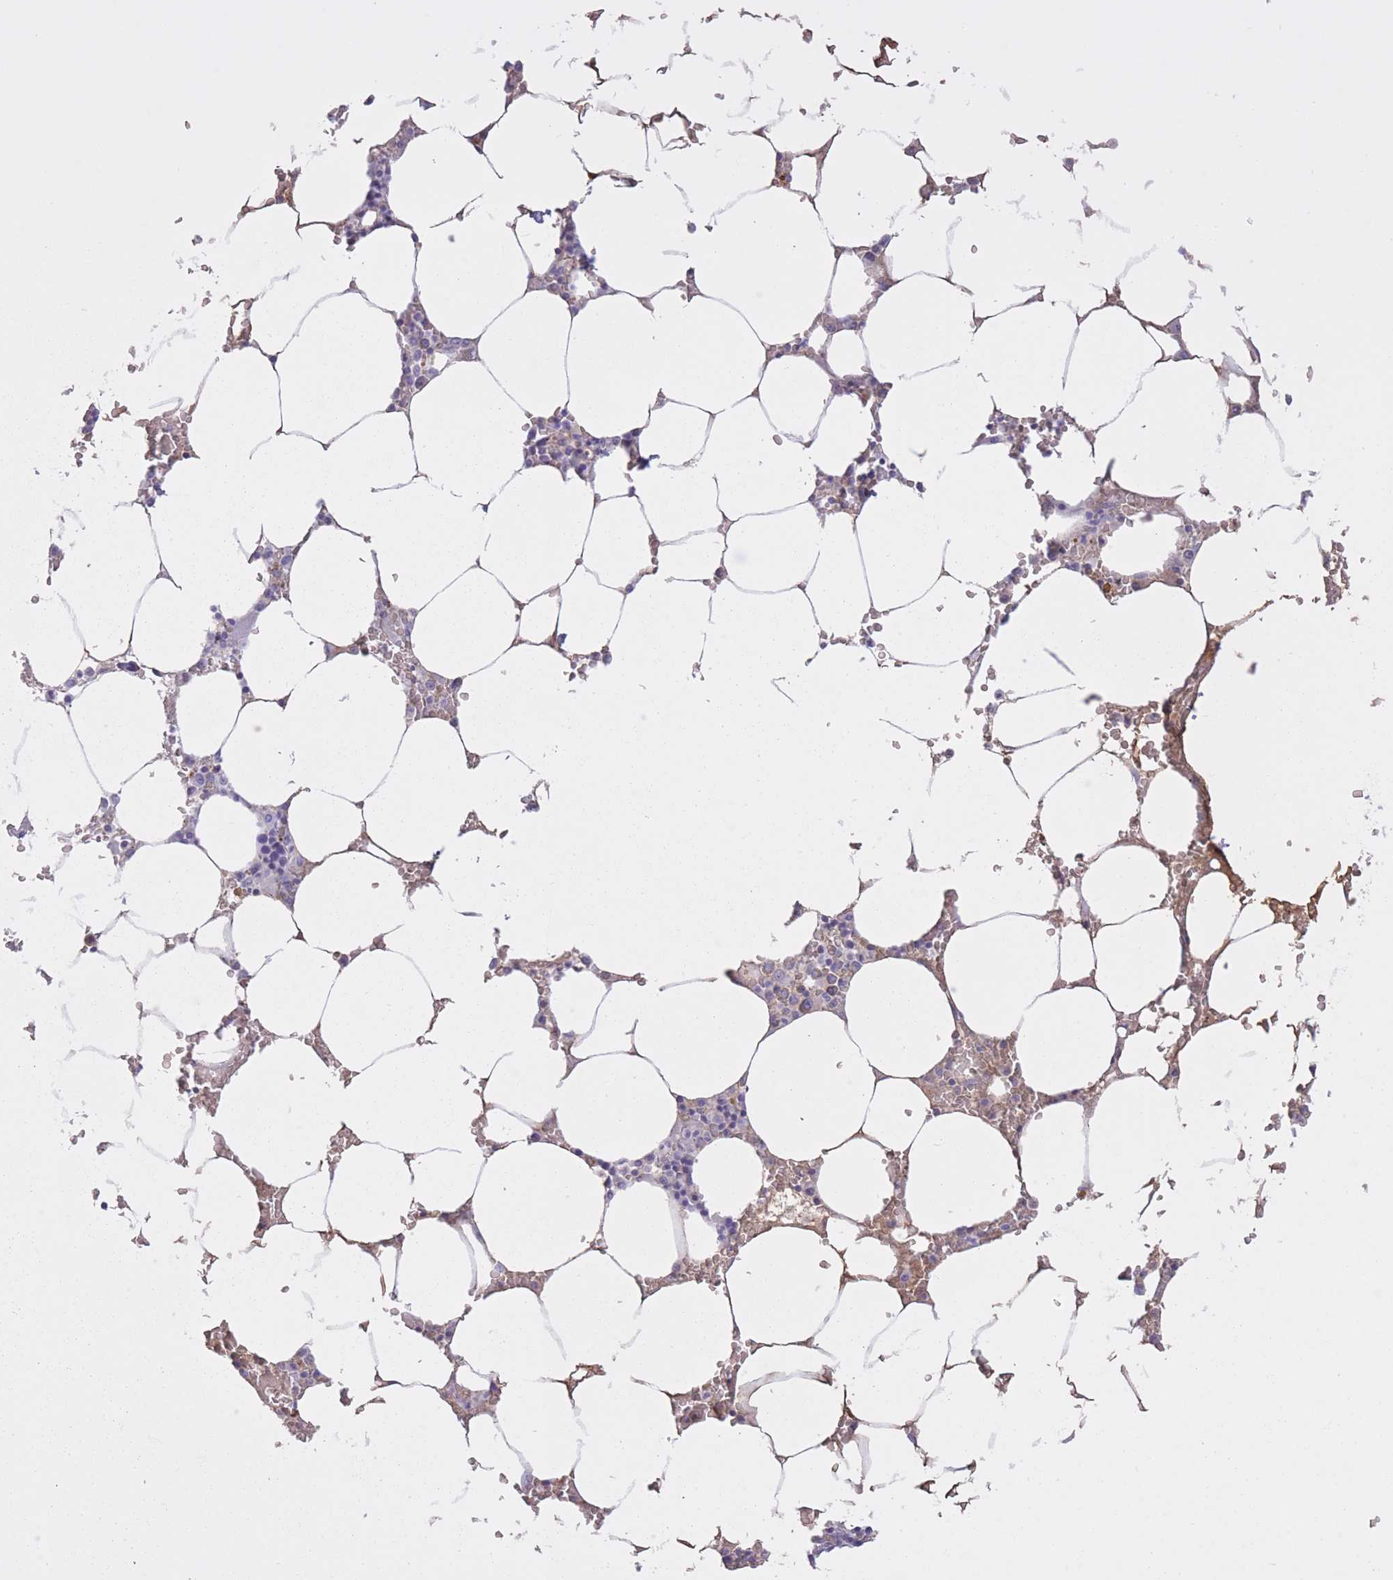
{"staining": {"intensity": "negative", "quantity": "none", "location": "none"}, "tissue": "bone marrow", "cell_type": "Hematopoietic cells", "image_type": "normal", "snomed": [{"axis": "morphology", "description": "Normal tissue, NOS"}, {"axis": "topography", "description": "Bone marrow"}], "caption": "This micrograph is of normal bone marrow stained with IHC to label a protein in brown with the nuclei are counter-stained blue. There is no expression in hematopoietic cells. The staining was performed using DAB to visualize the protein expression in brown, while the nuclei were stained in blue with hematoxylin (Magnification: 20x).", "gene": "AP3S1", "patient": {"sex": "male", "age": 70}}